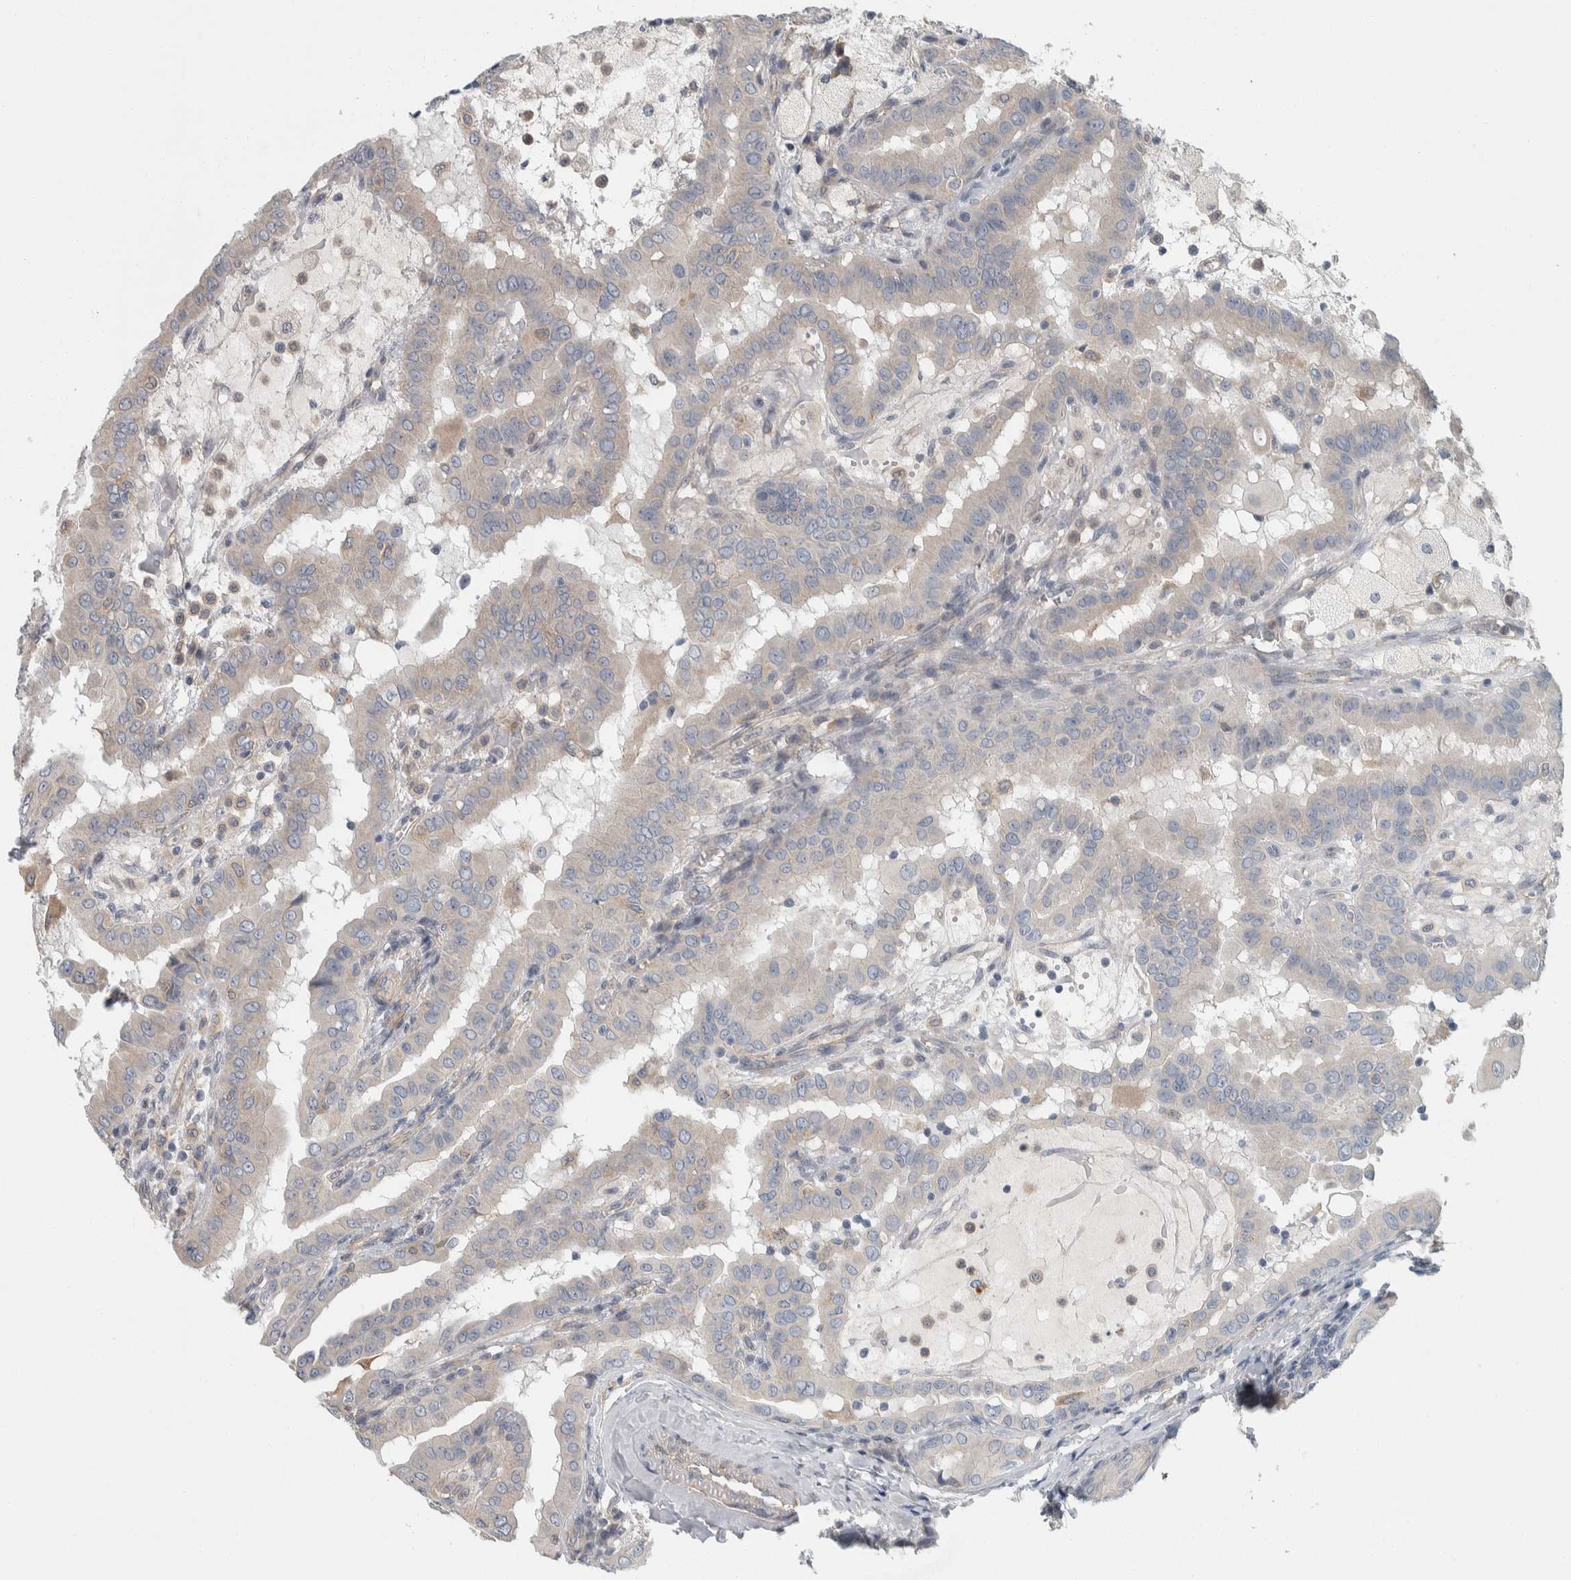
{"staining": {"intensity": "negative", "quantity": "none", "location": "none"}, "tissue": "thyroid cancer", "cell_type": "Tumor cells", "image_type": "cancer", "snomed": [{"axis": "morphology", "description": "Papillary adenocarcinoma, NOS"}, {"axis": "topography", "description": "Thyroid gland"}], "caption": "Immunohistochemistry image of neoplastic tissue: human papillary adenocarcinoma (thyroid) stained with DAB (3,3'-diaminobenzidine) exhibits no significant protein positivity in tumor cells.", "gene": "KCNJ3", "patient": {"sex": "male", "age": 33}}